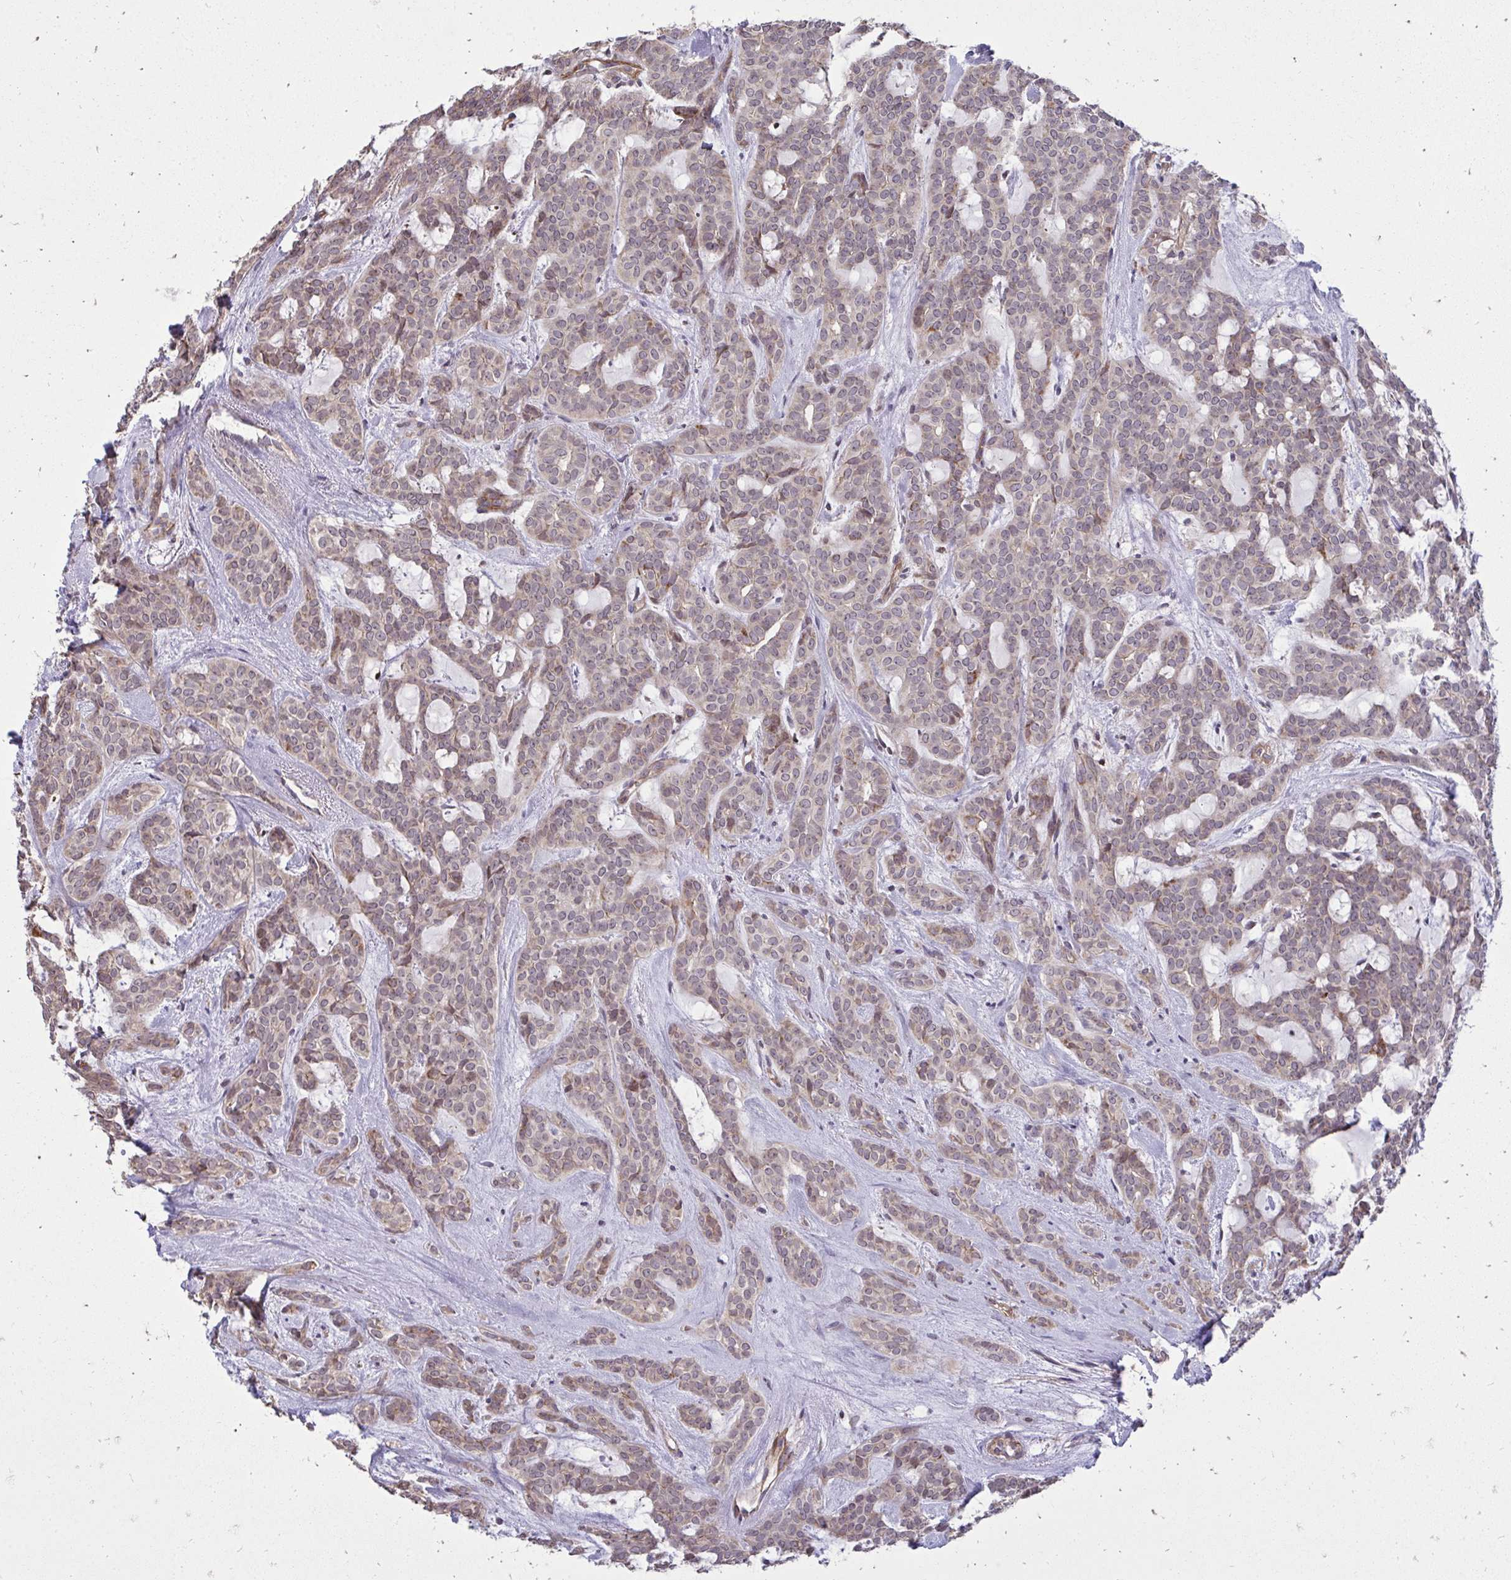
{"staining": {"intensity": "weak", "quantity": "25%-75%", "location": "cytoplasmic/membranous"}, "tissue": "head and neck cancer", "cell_type": "Tumor cells", "image_type": "cancer", "snomed": [{"axis": "morphology", "description": "Adenocarcinoma, NOS"}, {"axis": "topography", "description": "Head-Neck"}], "caption": "Head and neck cancer tissue demonstrates weak cytoplasmic/membranous staining in approximately 25%-75% of tumor cells, visualized by immunohistochemistry.", "gene": "SLC7A5", "patient": {"sex": "female", "age": 57}}